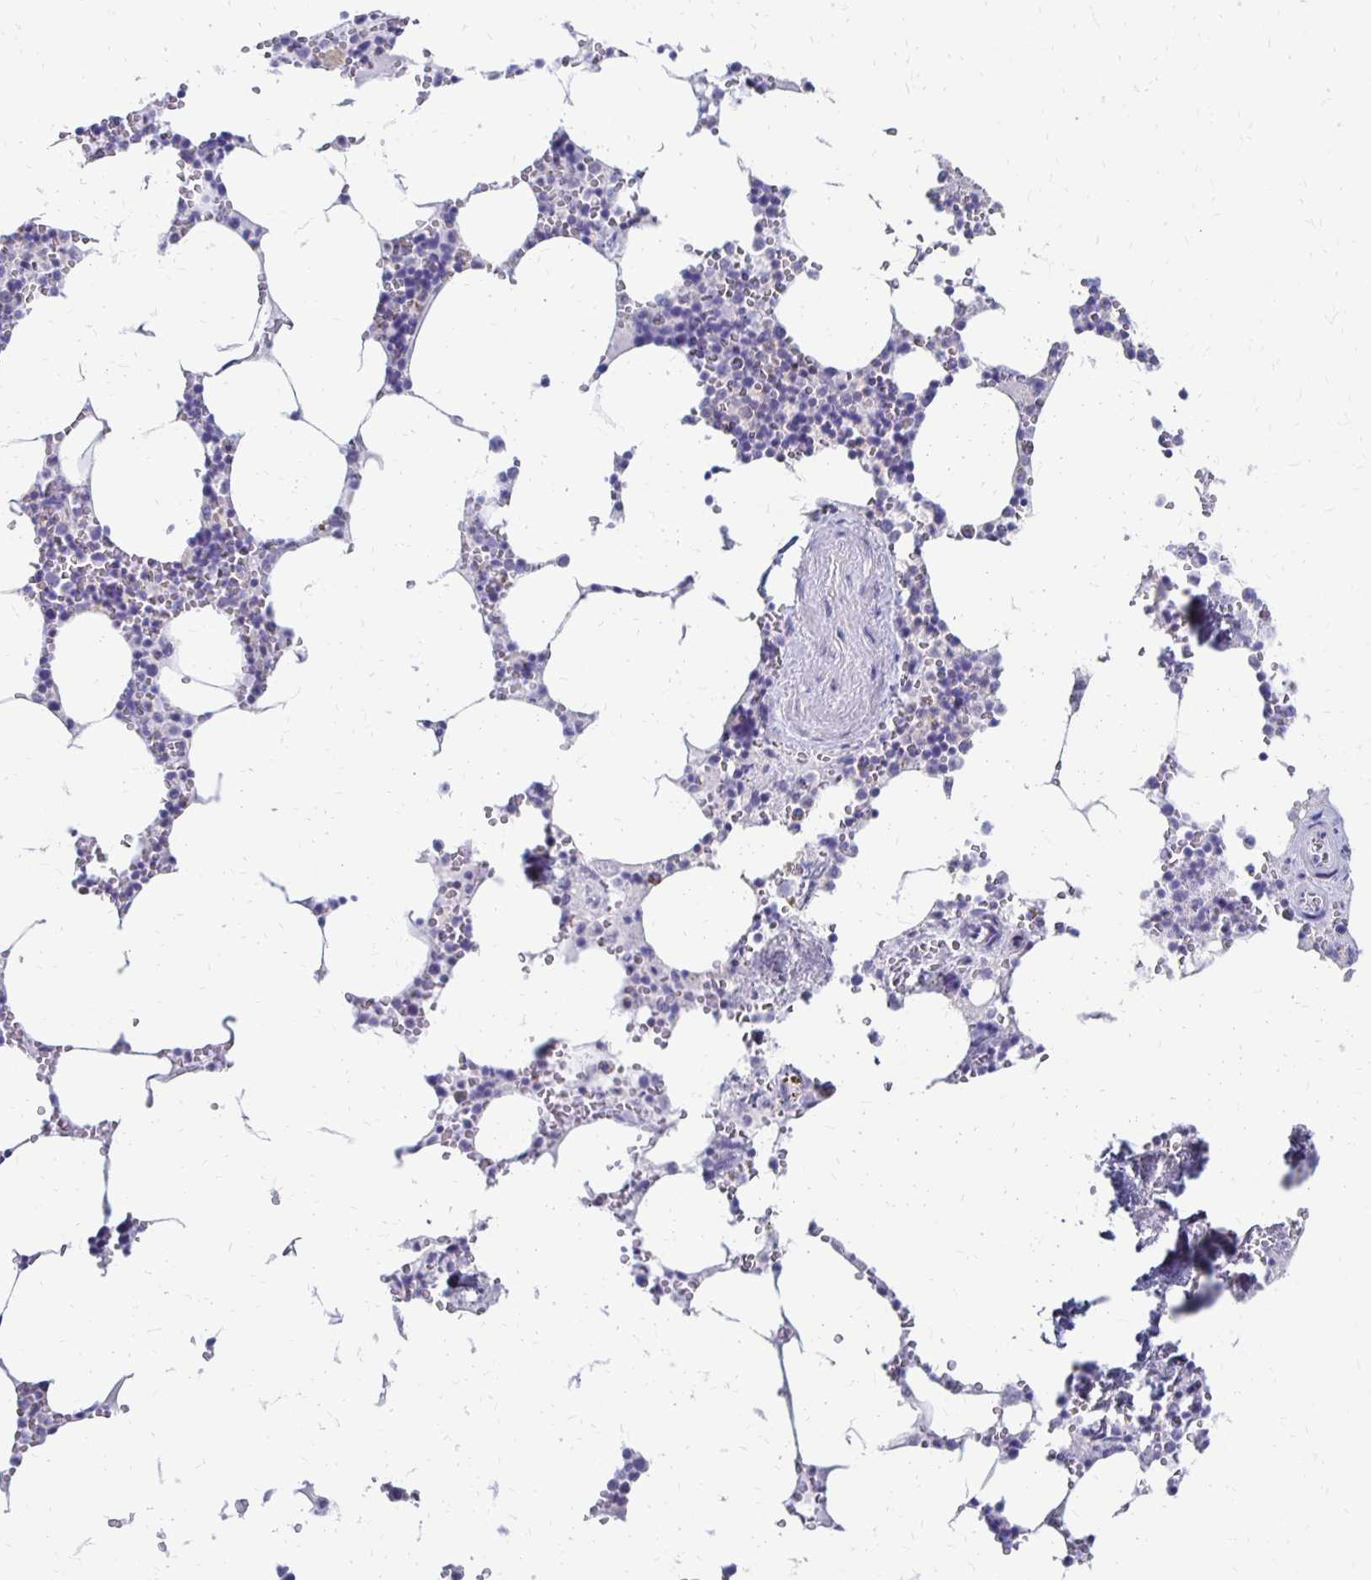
{"staining": {"intensity": "negative", "quantity": "none", "location": "none"}, "tissue": "bone marrow", "cell_type": "Hematopoietic cells", "image_type": "normal", "snomed": [{"axis": "morphology", "description": "Normal tissue, NOS"}, {"axis": "topography", "description": "Bone marrow"}], "caption": "Photomicrograph shows no protein positivity in hematopoietic cells of unremarkable bone marrow.", "gene": "SYT2", "patient": {"sex": "male", "age": 54}}